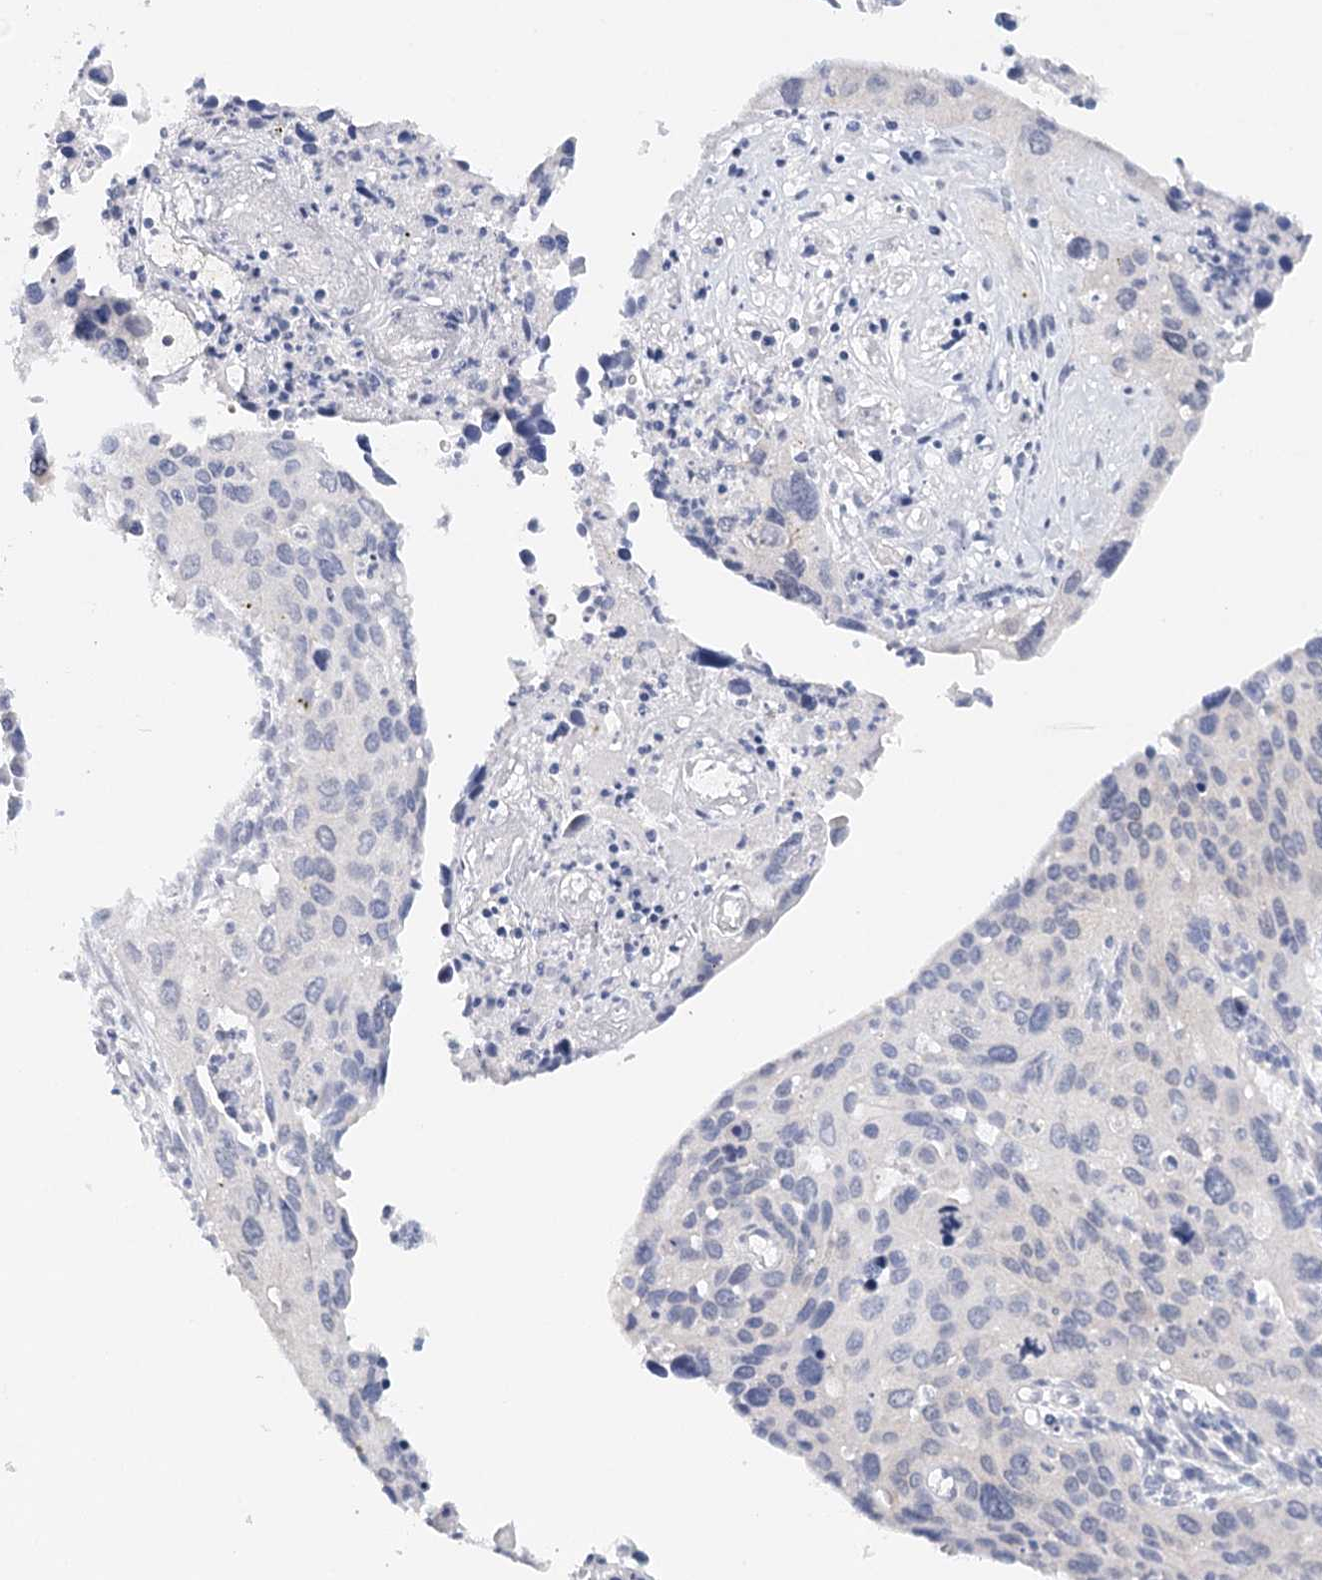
{"staining": {"intensity": "negative", "quantity": "none", "location": "none"}, "tissue": "cervical cancer", "cell_type": "Tumor cells", "image_type": "cancer", "snomed": [{"axis": "morphology", "description": "Squamous cell carcinoma, NOS"}, {"axis": "topography", "description": "Cervix"}], "caption": "DAB immunohistochemical staining of cervical cancer (squamous cell carcinoma) reveals no significant staining in tumor cells.", "gene": "HSPA4L", "patient": {"sex": "female", "age": 55}}